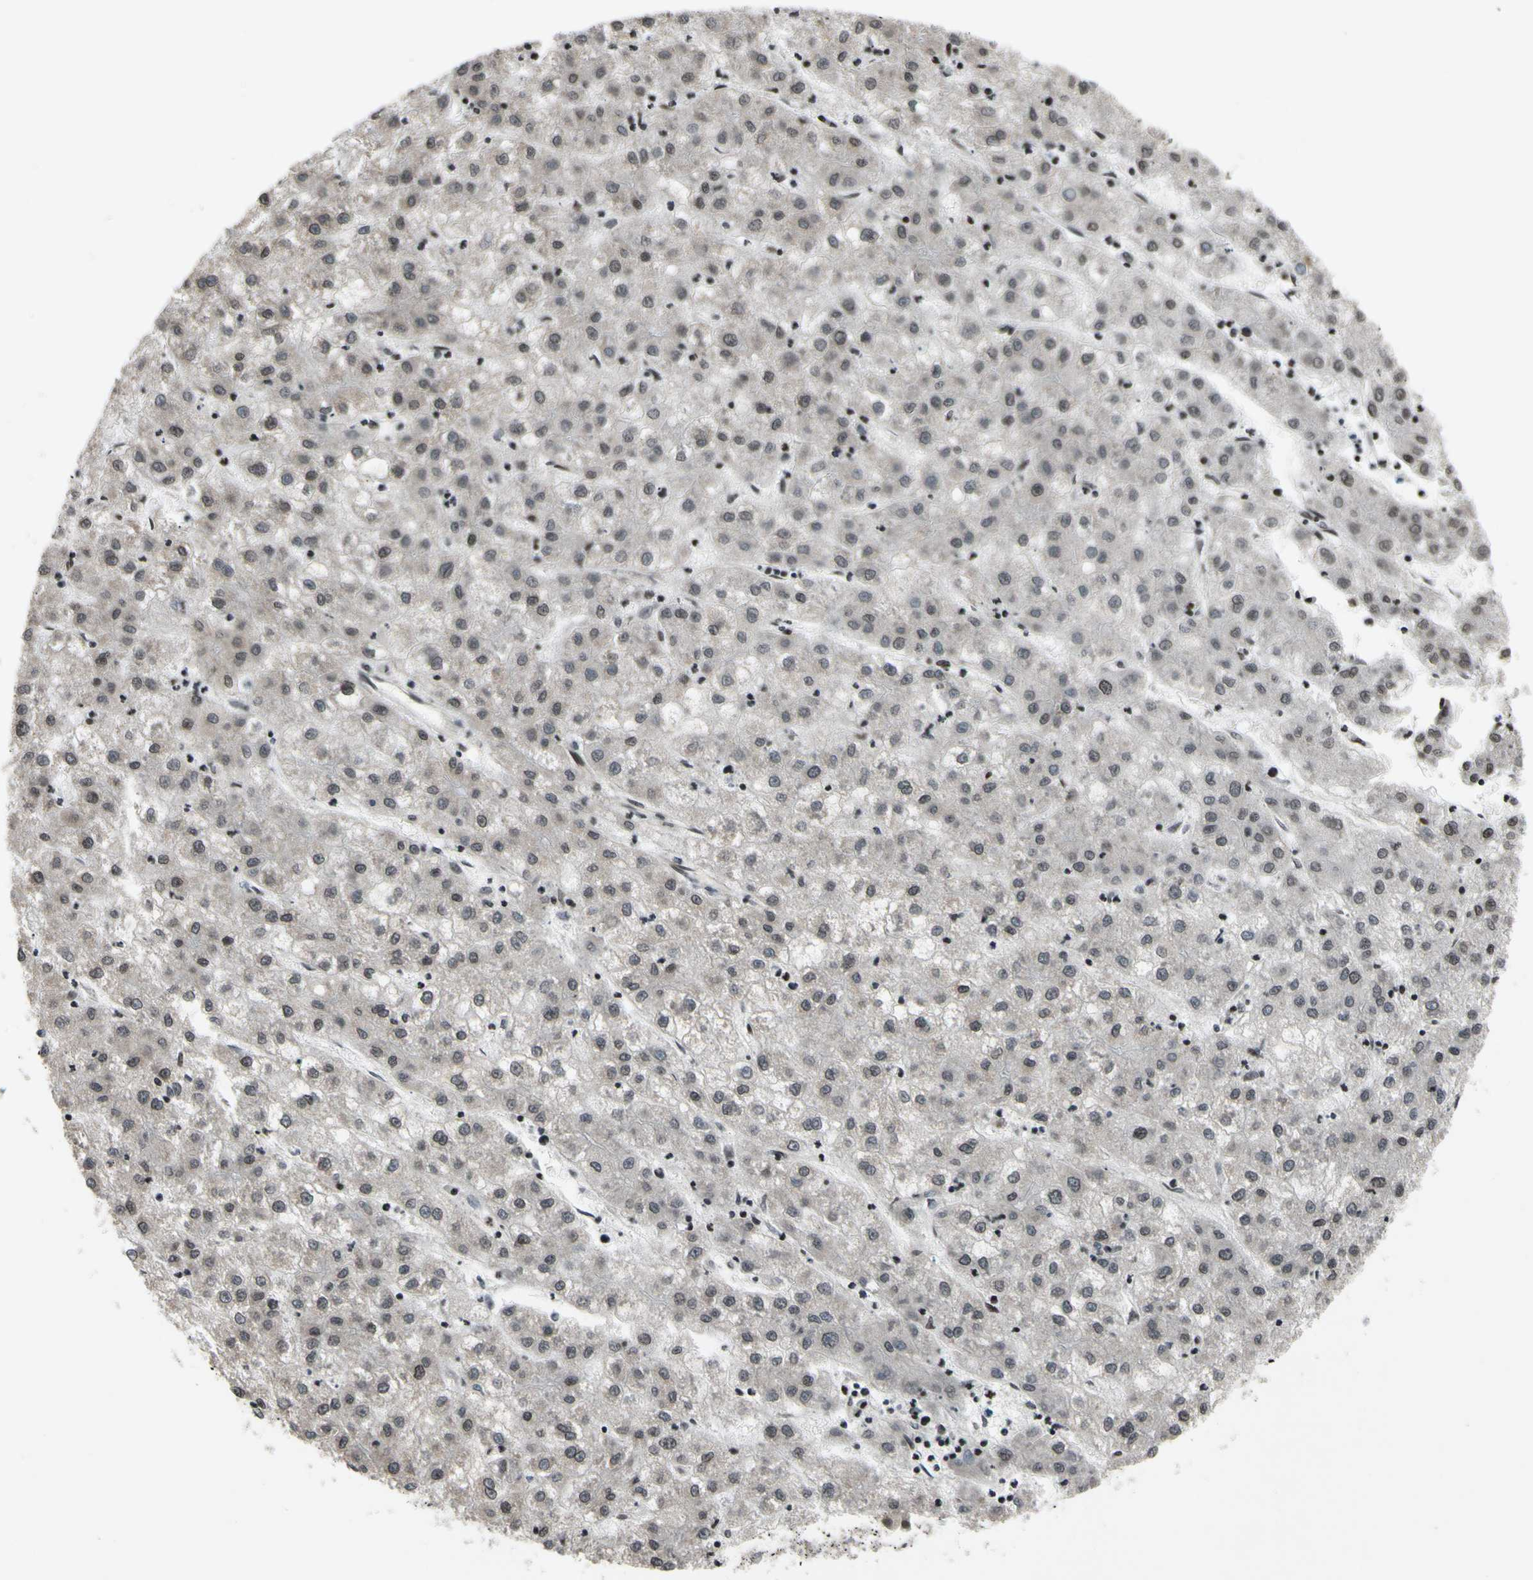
{"staining": {"intensity": "weak", "quantity": "25%-75%", "location": "cytoplasmic/membranous,nuclear"}, "tissue": "liver cancer", "cell_type": "Tumor cells", "image_type": "cancer", "snomed": [{"axis": "morphology", "description": "Carcinoma, Hepatocellular, NOS"}, {"axis": "topography", "description": "Liver"}], "caption": "Tumor cells exhibit low levels of weak cytoplasmic/membranous and nuclear expression in about 25%-75% of cells in human liver cancer. (Brightfield microscopy of DAB IHC at high magnification).", "gene": "XPO1", "patient": {"sex": "male", "age": 72}}